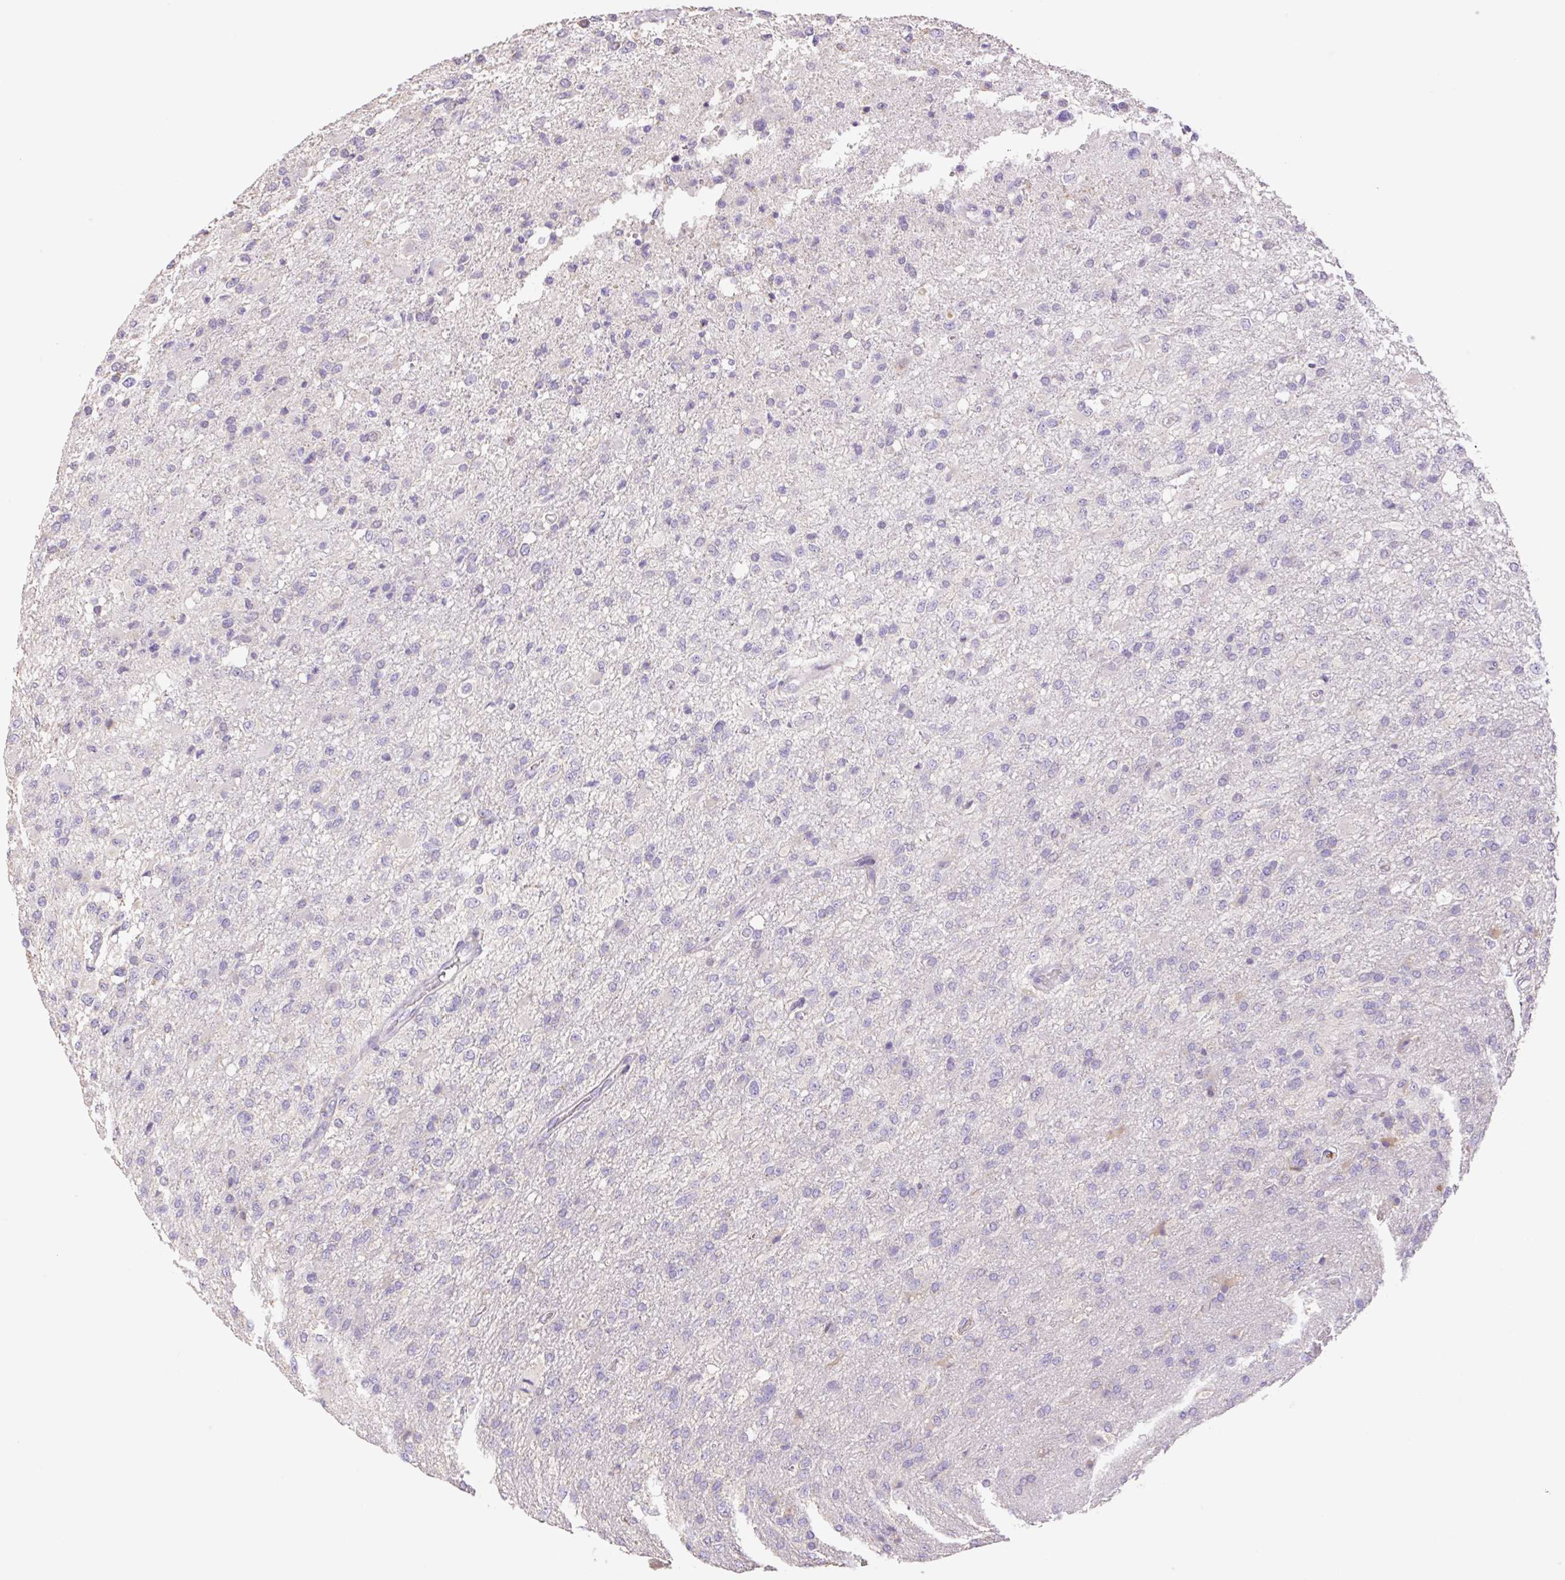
{"staining": {"intensity": "negative", "quantity": "none", "location": "none"}, "tissue": "glioma", "cell_type": "Tumor cells", "image_type": "cancer", "snomed": [{"axis": "morphology", "description": "Glioma, malignant, High grade"}, {"axis": "topography", "description": "Brain"}], "caption": "Glioma was stained to show a protein in brown. There is no significant staining in tumor cells.", "gene": "COPZ2", "patient": {"sex": "female", "age": 74}}